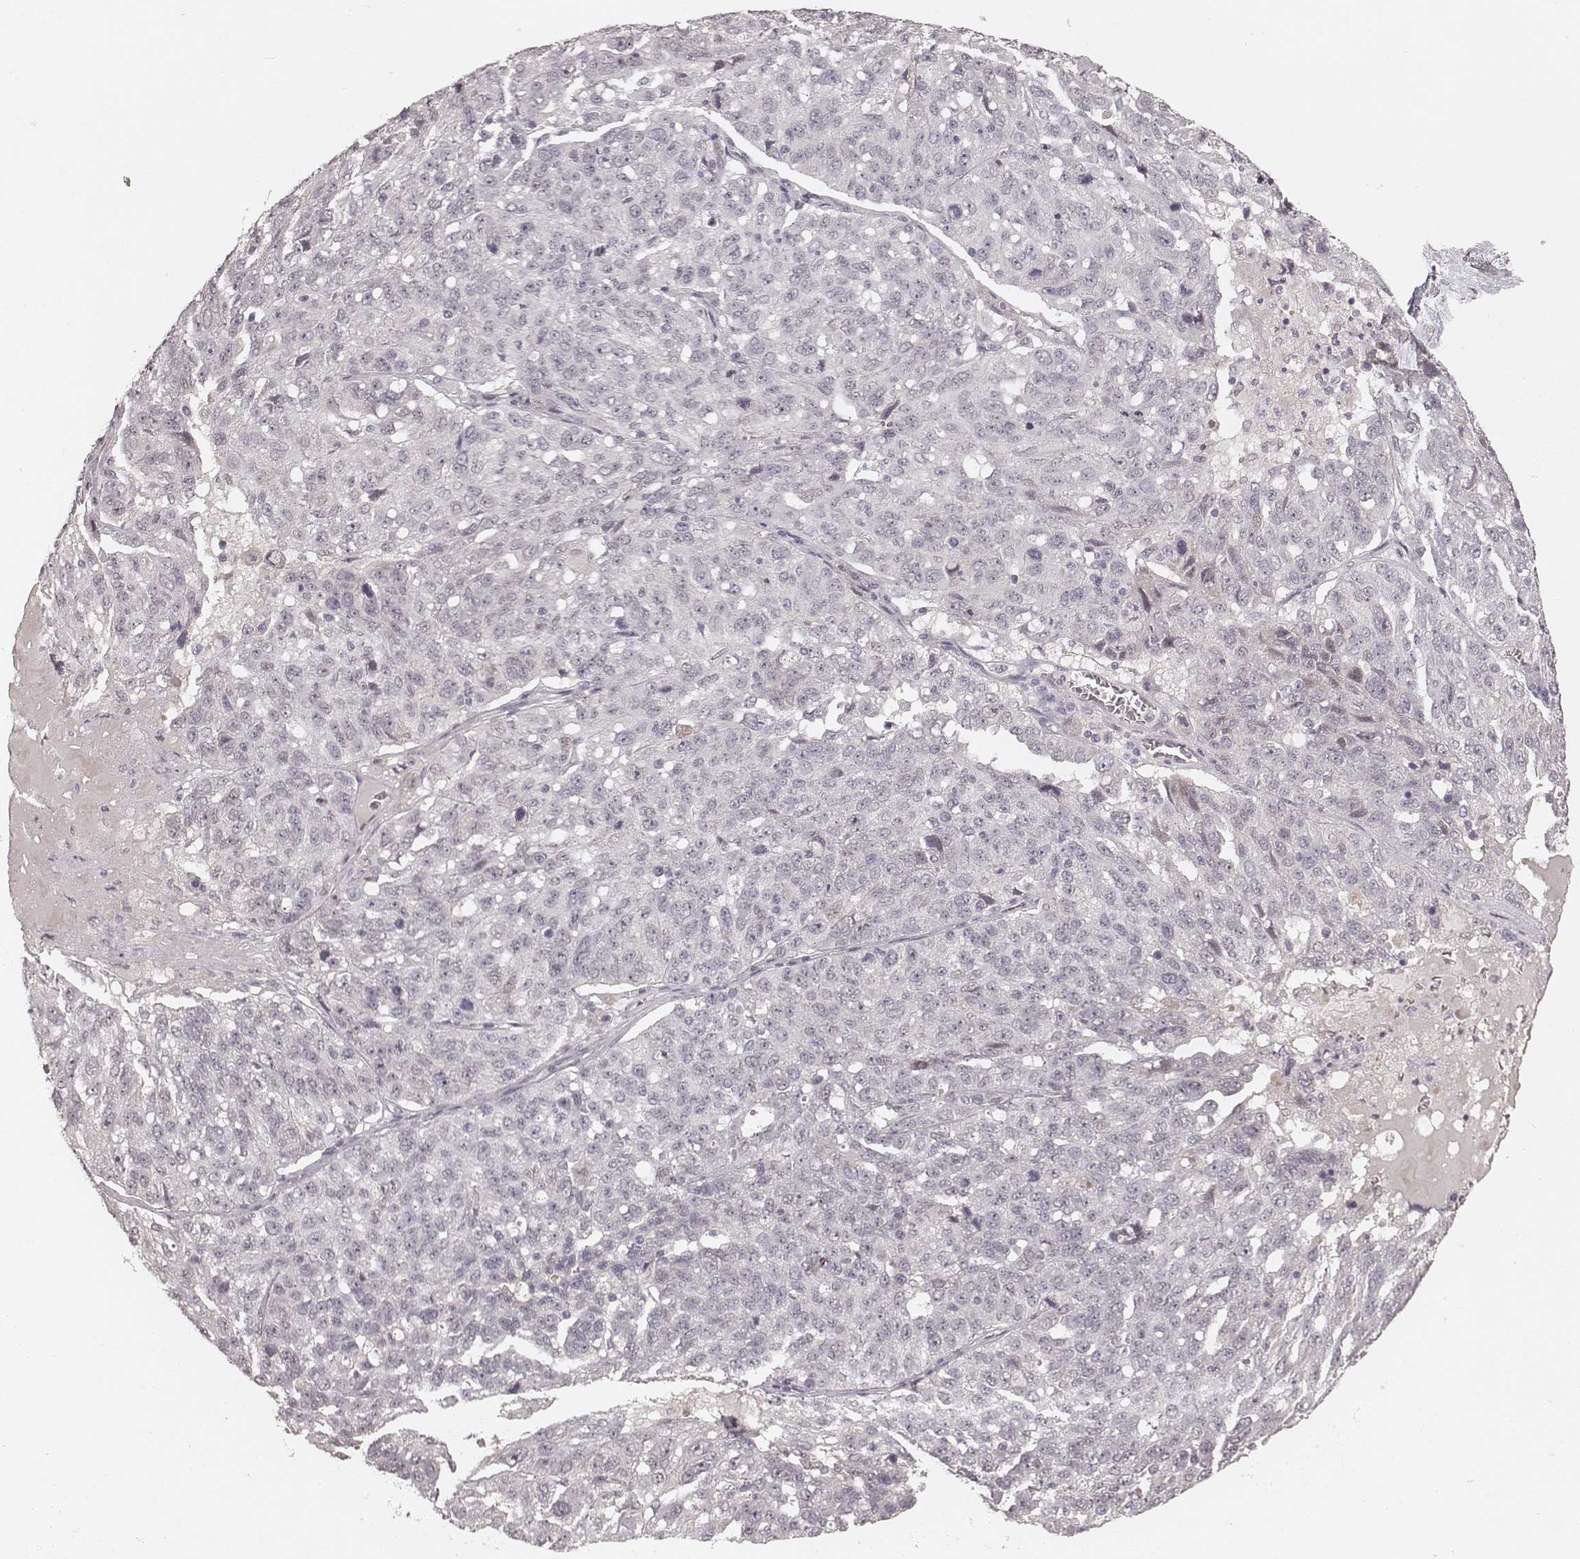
{"staining": {"intensity": "negative", "quantity": "none", "location": "none"}, "tissue": "ovarian cancer", "cell_type": "Tumor cells", "image_type": "cancer", "snomed": [{"axis": "morphology", "description": "Cystadenocarcinoma, serous, NOS"}, {"axis": "topography", "description": "Ovary"}], "caption": "There is no significant positivity in tumor cells of serous cystadenocarcinoma (ovarian).", "gene": "FAM13B", "patient": {"sex": "female", "age": 71}}